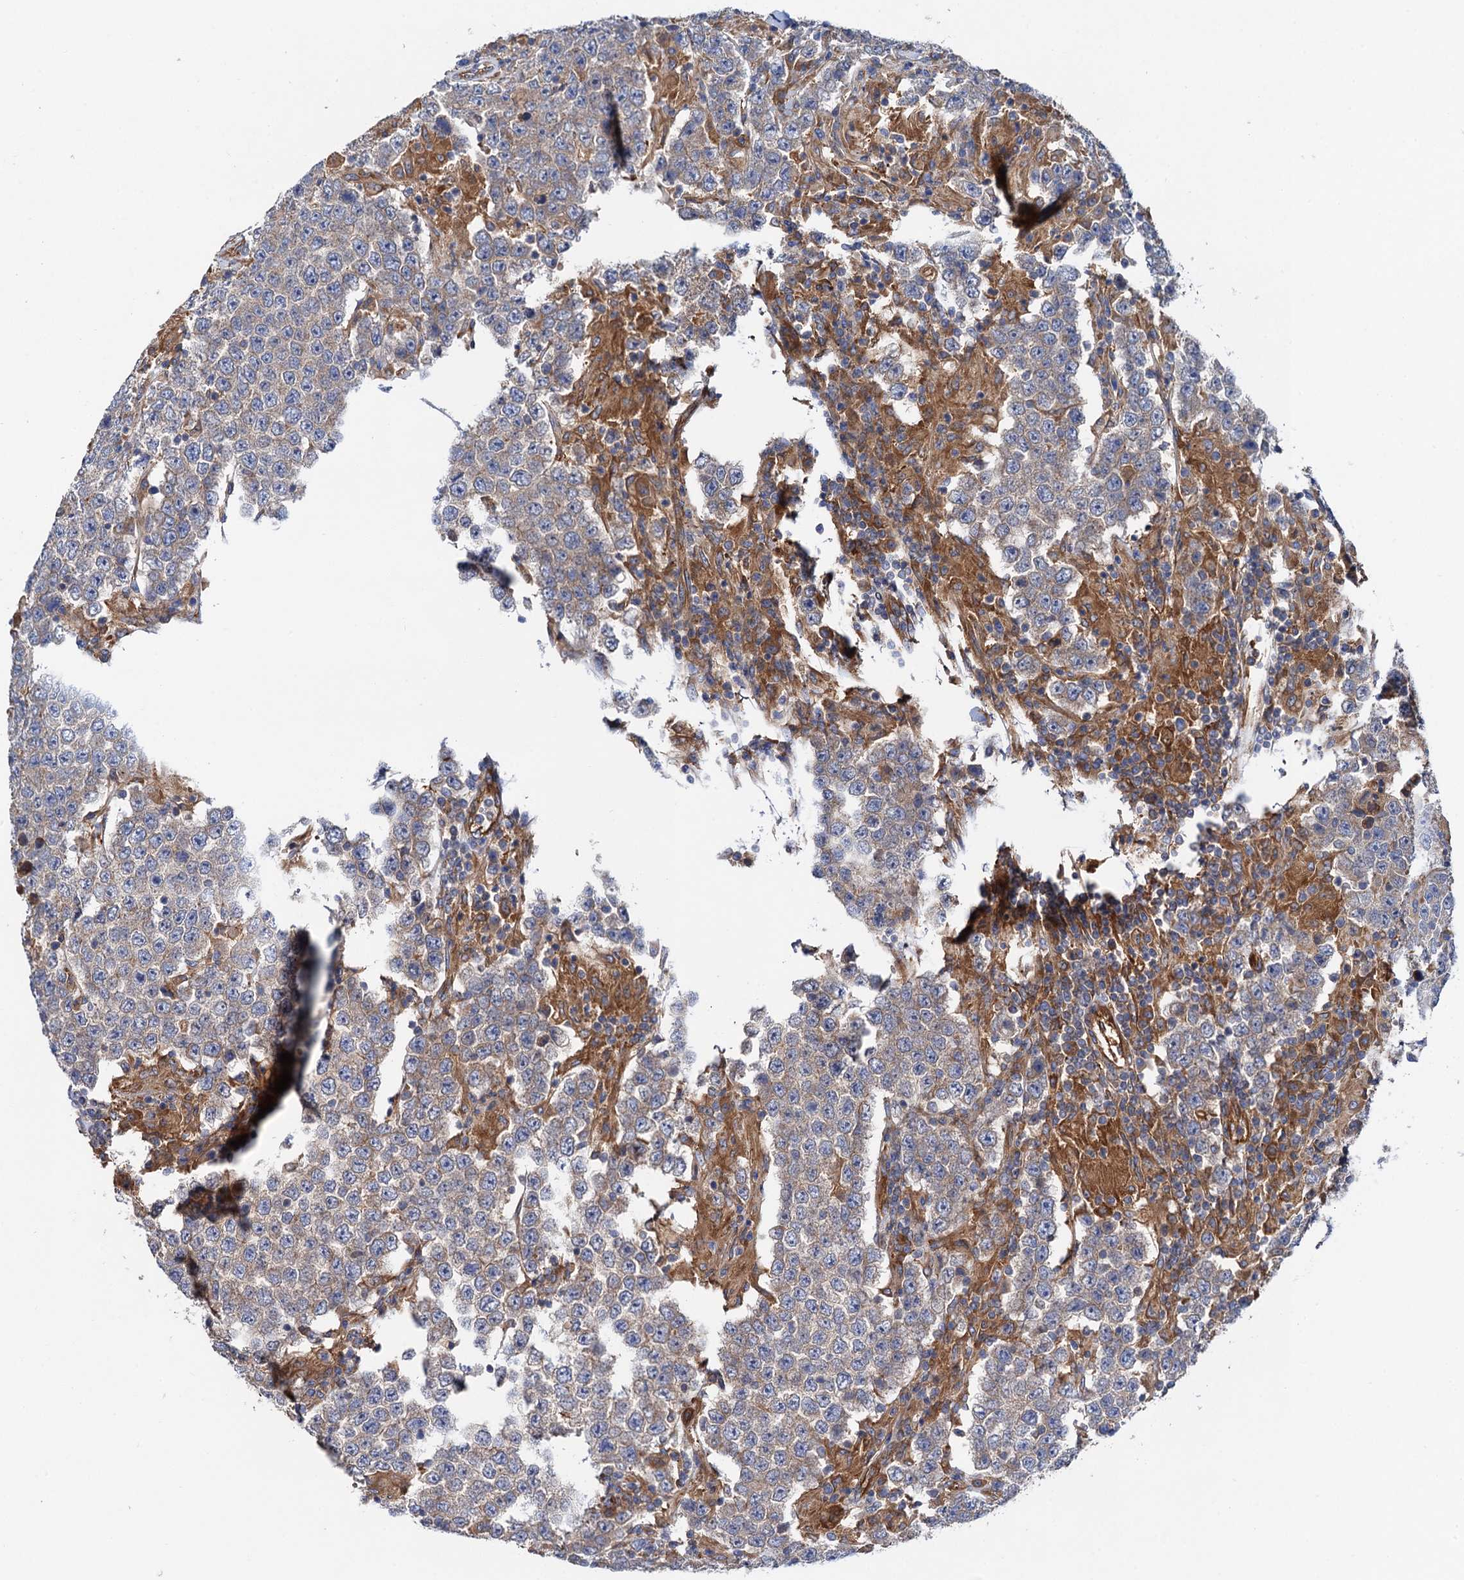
{"staining": {"intensity": "weak", "quantity": "25%-75%", "location": "cytoplasmic/membranous"}, "tissue": "testis cancer", "cell_type": "Tumor cells", "image_type": "cancer", "snomed": [{"axis": "morphology", "description": "Normal tissue, NOS"}, {"axis": "morphology", "description": "Urothelial carcinoma, High grade"}, {"axis": "morphology", "description": "Seminoma, NOS"}, {"axis": "morphology", "description": "Carcinoma, Embryonal, NOS"}, {"axis": "topography", "description": "Urinary bladder"}, {"axis": "topography", "description": "Testis"}], "caption": "Immunohistochemical staining of testis seminoma exhibits weak cytoplasmic/membranous protein expression in about 25%-75% of tumor cells.", "gene": "MRPL48", "patient": {"sex": "male", "age": 41}}